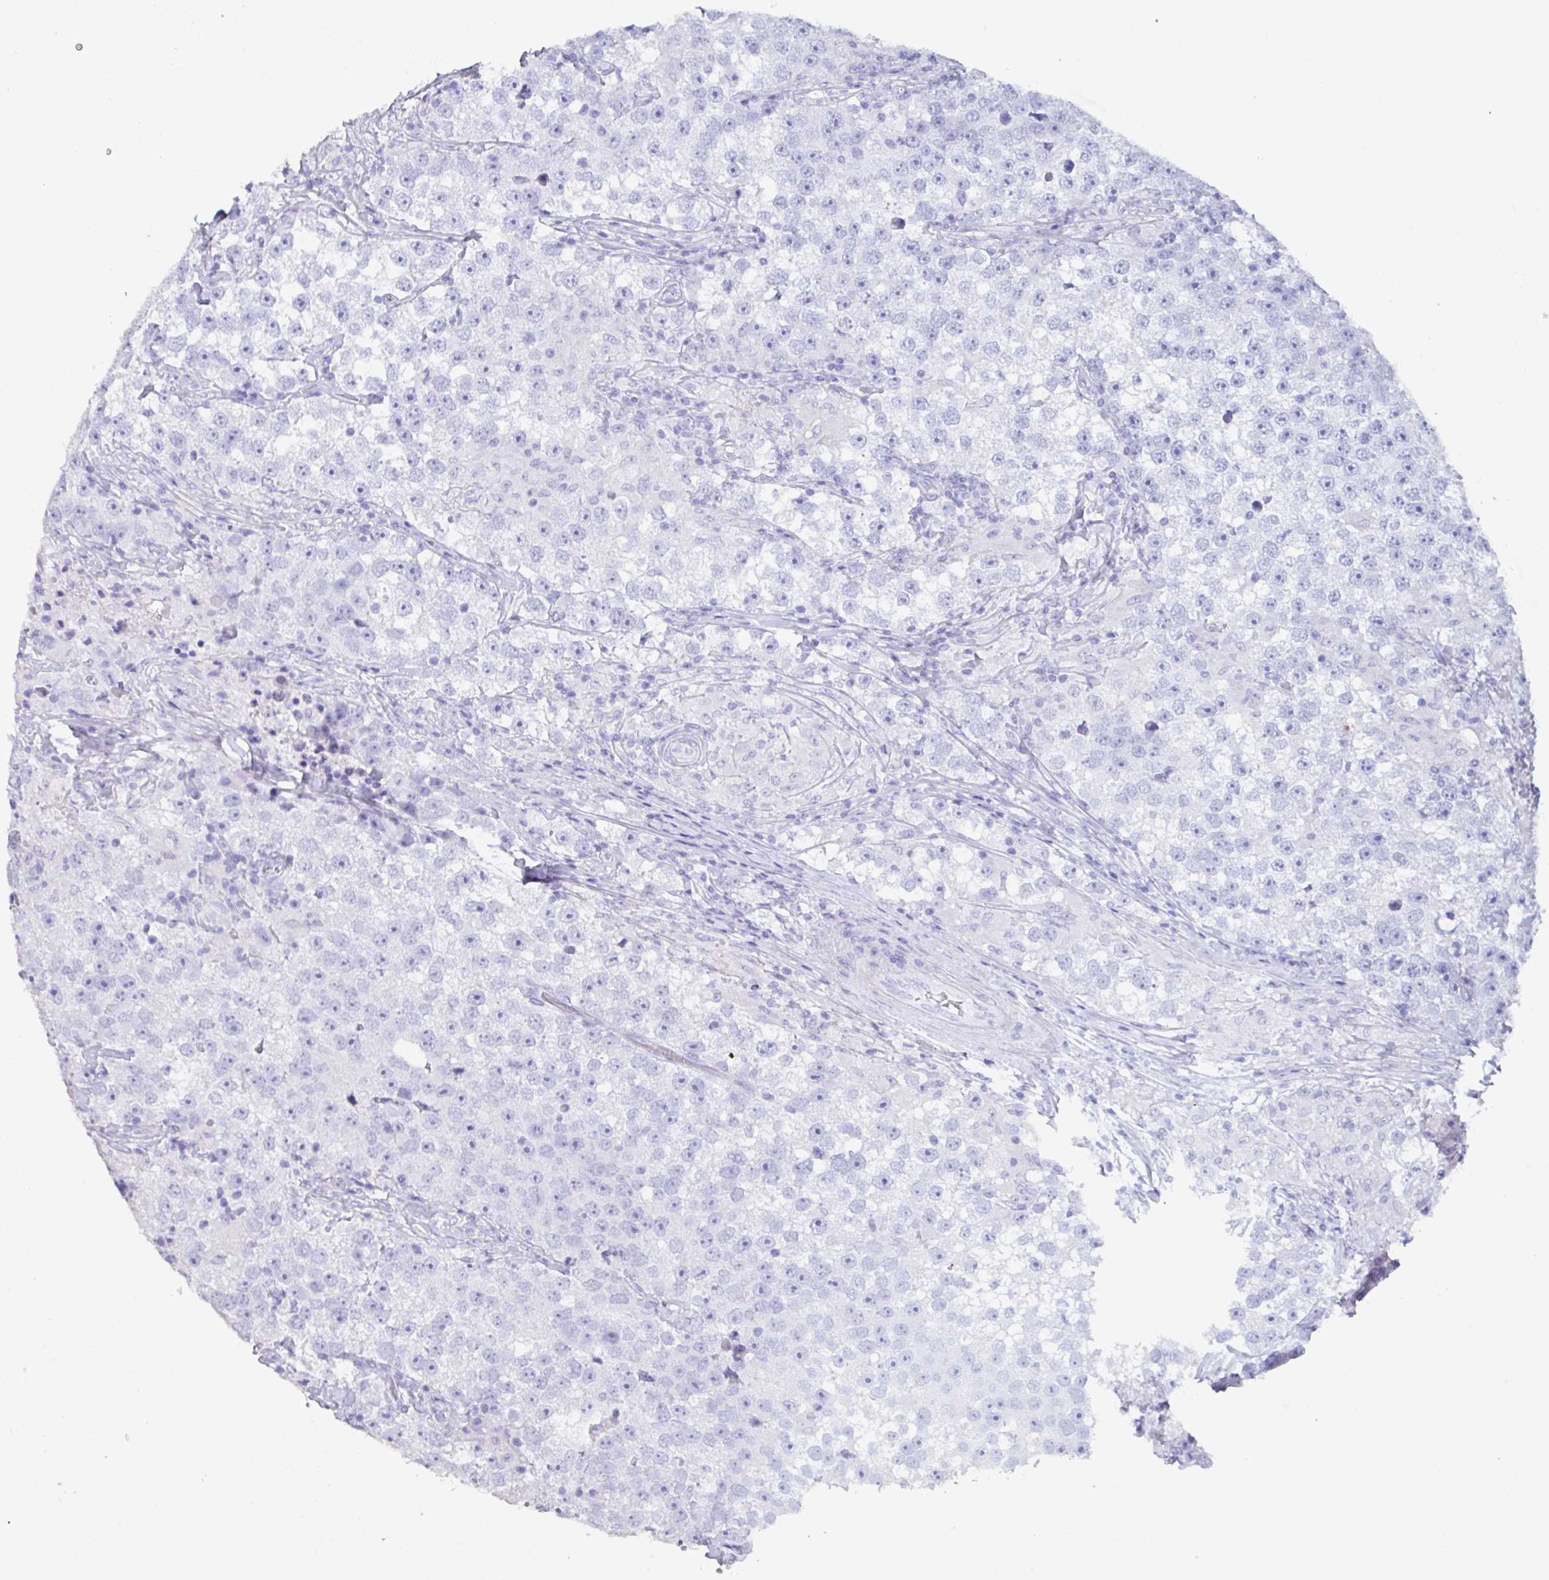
{"staining": {"intensity": "negative", "quantity": "none", "location": "none"}, "tissue": "testis cancer", "cell_type": "Tumor cells", "image_type": "cancer", "snomed": [{"axis": "morphology", "description": "Seminoma, NOS"}, {"axis": "topography", "description": "Testis"}], "caption": "The histopathology image exhibits no significant positivity in tumor cells of seminoma (testis).", "gene": "TNNC1", "patient": {"sex": "male", "age": 46}}